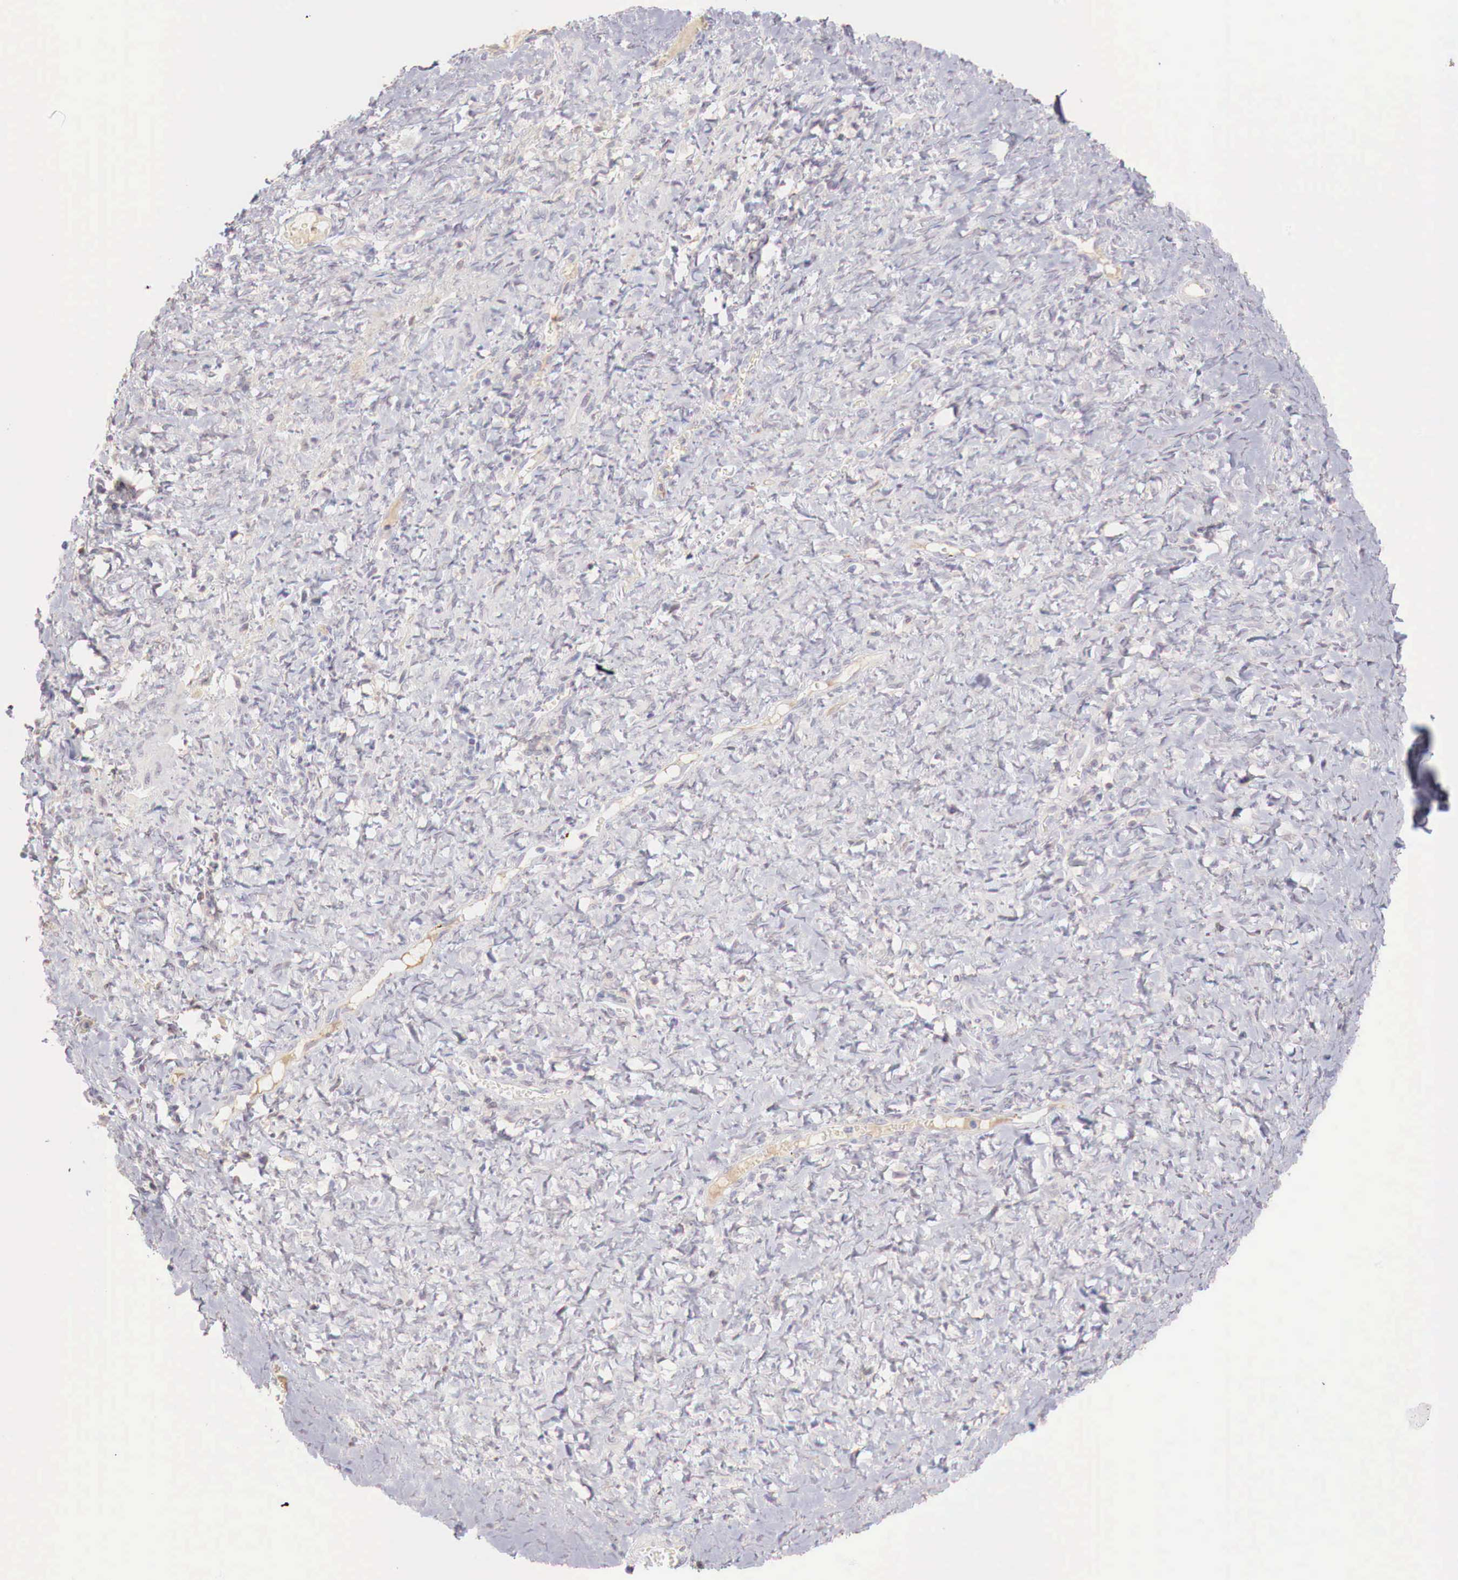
{"staining": {"intensity": "negative", "quantity": "none", "location": "none"}, "tissue": "smooth muscle", "cell_type": "Smooth muscle cells", "image_type": "normal", "snomed": [{"axis": "morphology", "description": "Normal tissue, NOS"}, {"axis": "topography", "description": "Uterus"}], "caption": "Immunohistochemistry micrograph of normal smooth muscle: human smooth muscle stained with DAB demonstrates no significant protein positivity in smooth muscle cells.", "gene": "XPNPEP2", "patient": {"sex": "female", "age": 56}}